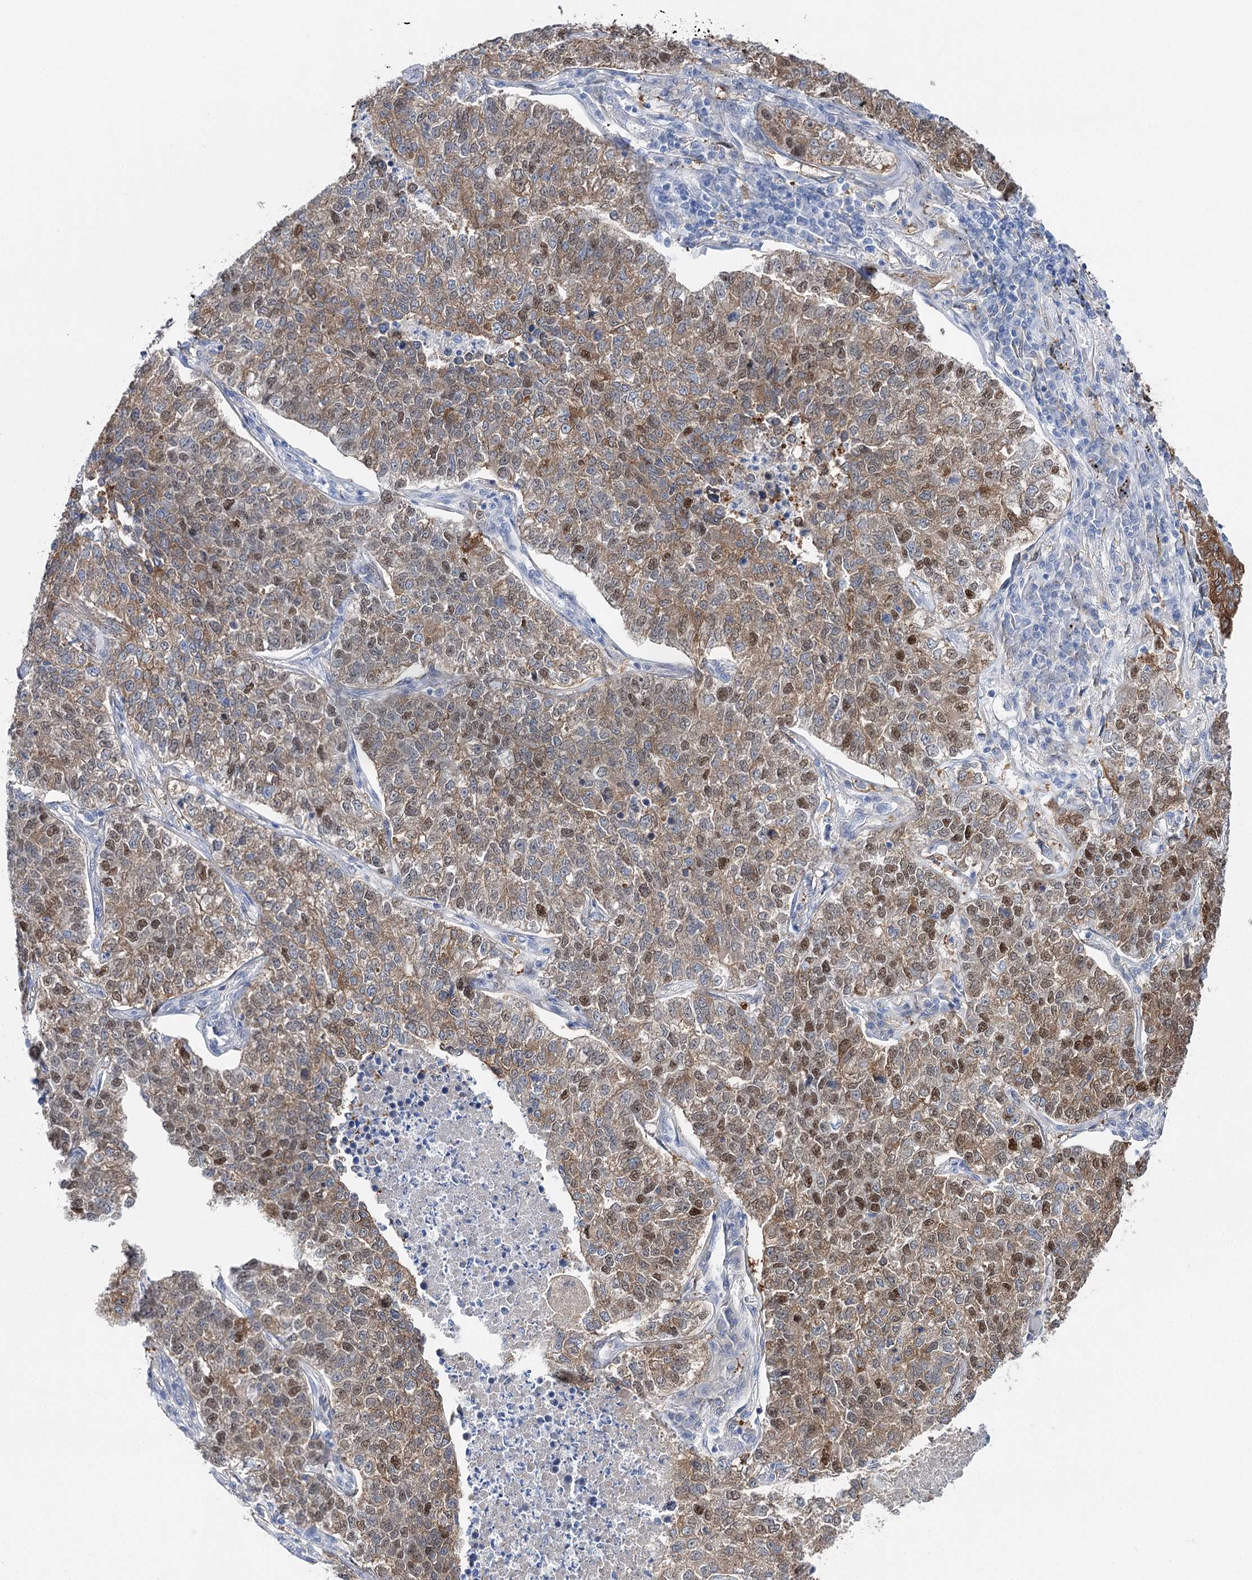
{"staining": {"intensity": "moderate", "quantity": ">75%", "location": "cytoplasmic/membranous,nuclear"}, "tissue": "lung cancer", "cell_type": "Tumor cells", "image_type": "cancer", "snomed": [{"axis": "morphology", "description": "Adenocarcinoma, NOS"}, {"axis": "topography", "description": "Lung"}], "caption": "There is medium levels of moderate cytoplasmic/membranous and nuclear expression in tumor cells of adenocarcinoma (lung), as demonstrated by immunohistochemical staining (brown color).", "gene": "UGDH", "patient": {"sex": "male", "age": 49}}